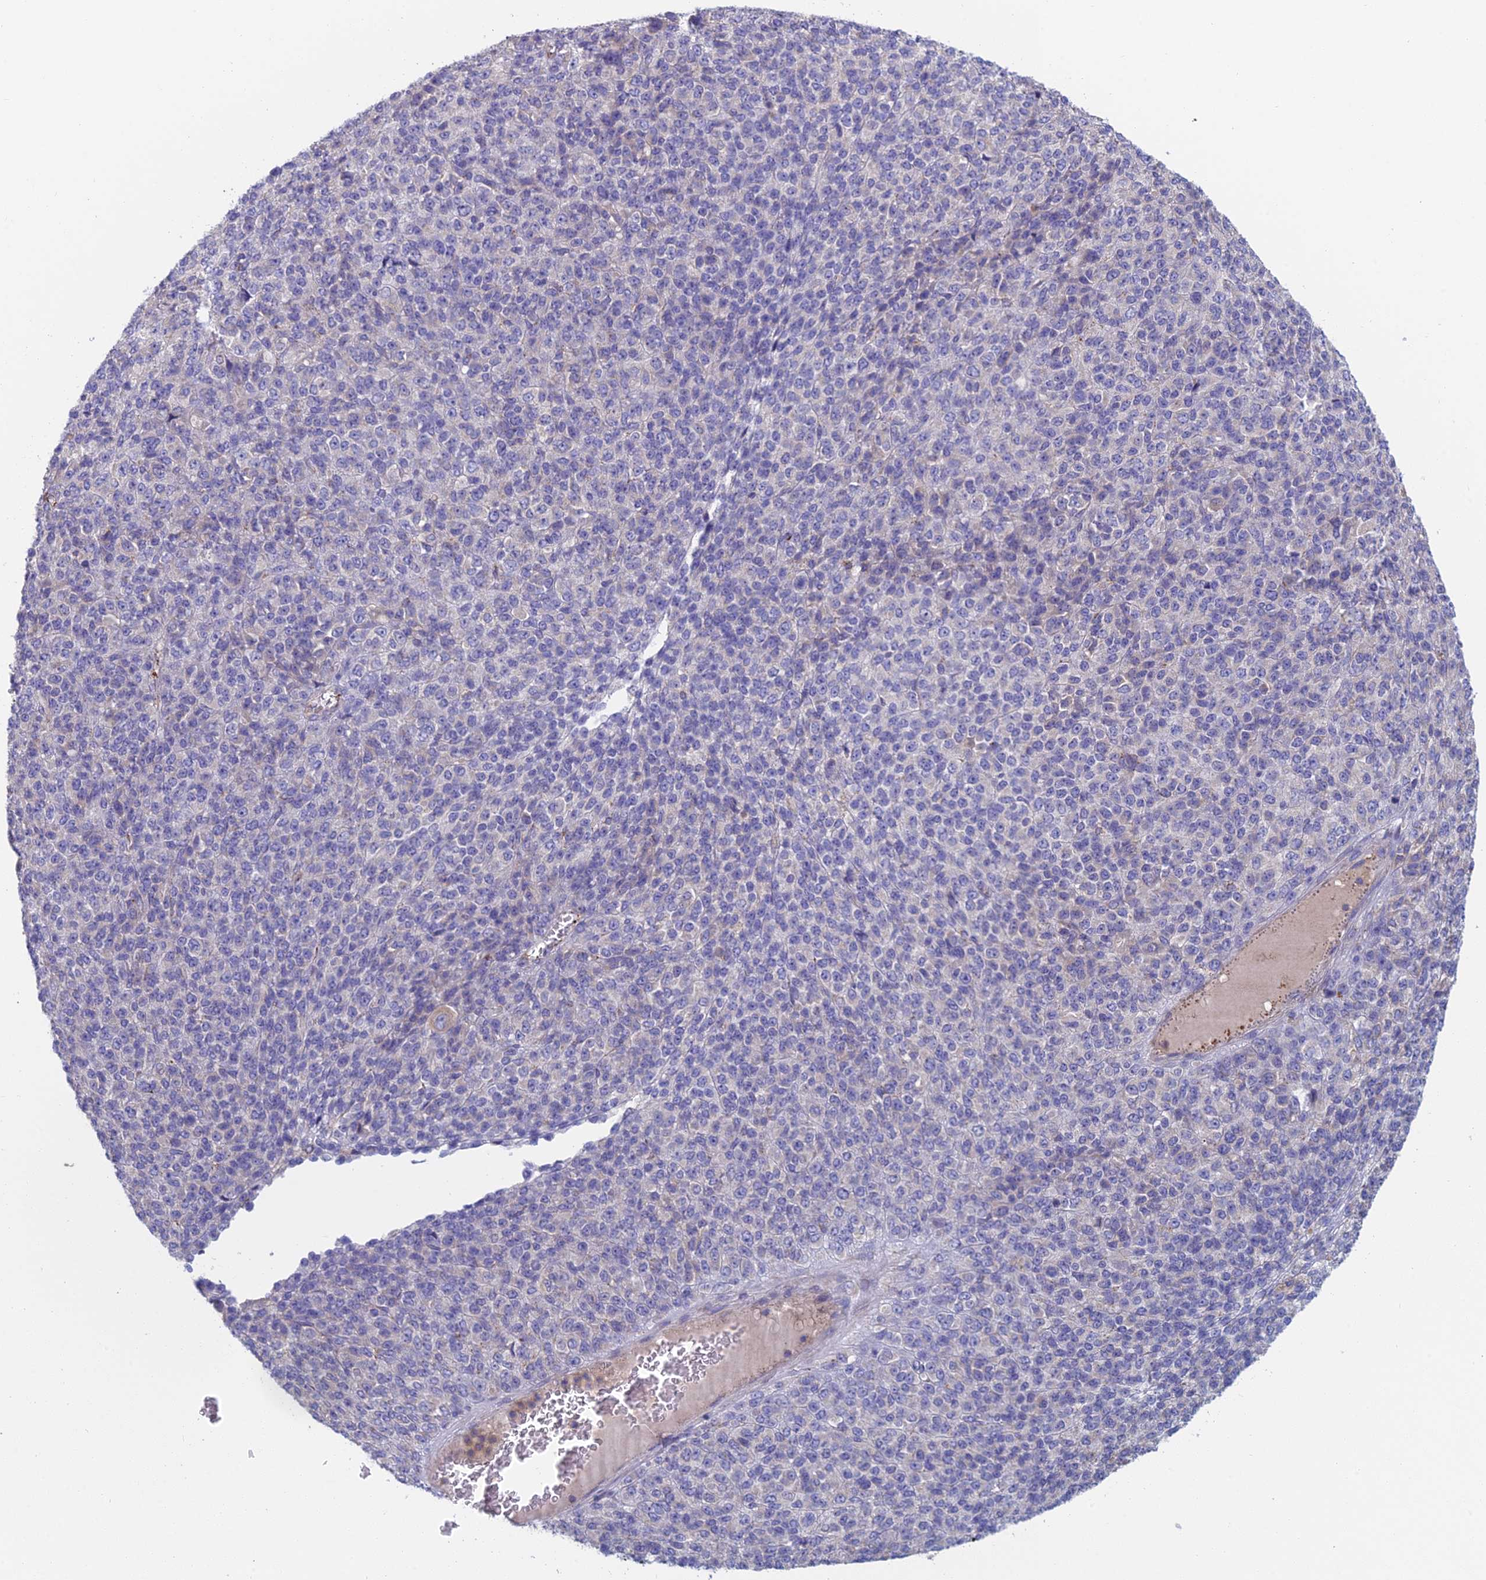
{"staining": {"intensity": "negative", "quantity": "none", "location": "none"}, "tissue": "melanoma", "cell_type": "Tumor cells", "image_type": "cancer", "snomed": [{"axis": "morphology", "description": "Malignant melanoma, Metastatic site"}, {"axis": "topography", "description": "Brain"}], "caption": "Micrograph shows no protein expression in tumor cells of melanoma tissue. (DAB (3,3'-diaminobenzidine) IHC visualized using brightfield microscopy, high magnification).", "gene": "IFTAP", "patient": {"sex": "female", "age": 56}}